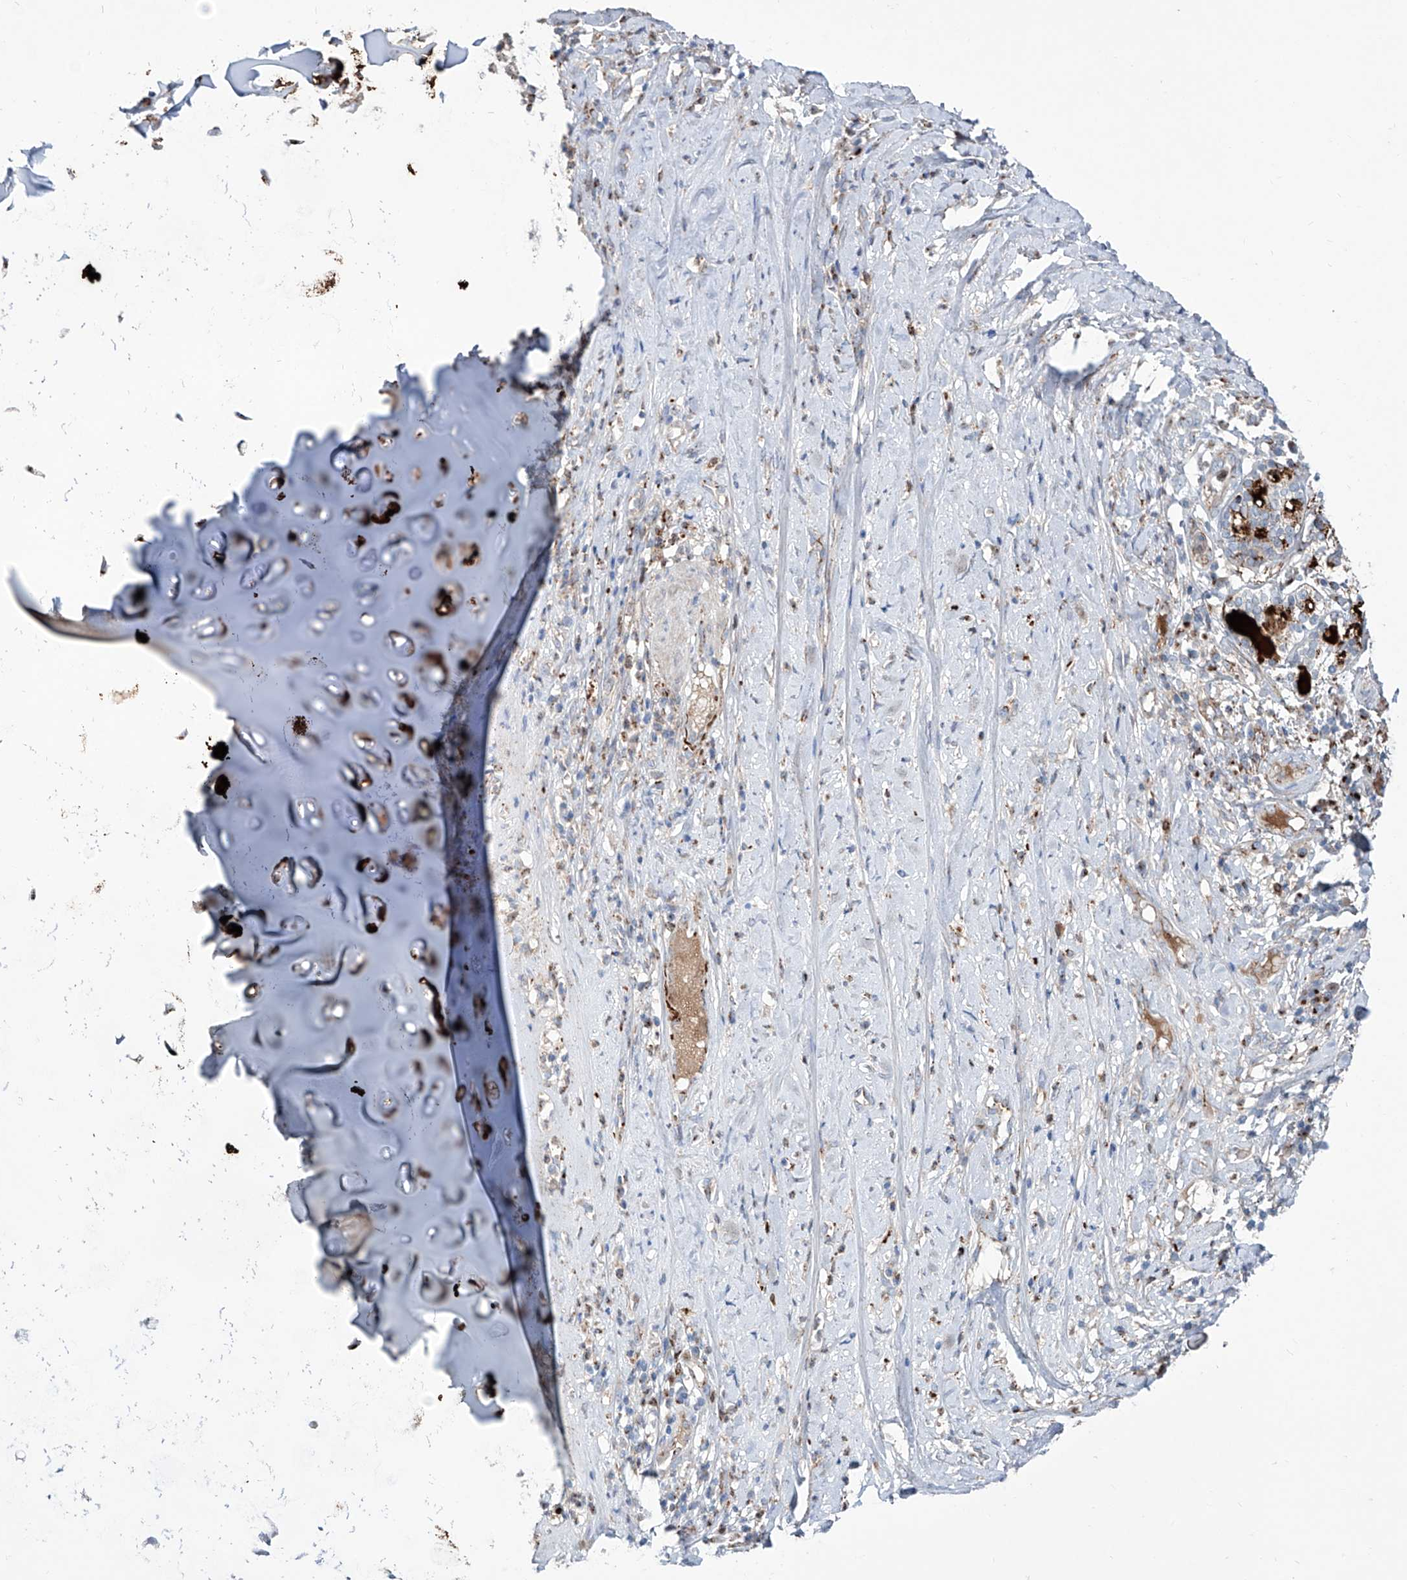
{"staining": {"intensity": "moderate", "quantity": ">75%", "location": "cytoplasmic/membranous"}, "tissue": "adipose tissue", "cell_type": "Adipocytes", "image_type": "normal", "snomed": [{"axis": "morphology", "description": "Normal tissue, NOS"}, {"axis": "morphology", "description": "Basal cell carcinoma"}, {"axis": "topography", "description": "Cartilage tissue"}, {"axis": "topography", "description": "Nasopharynx"}, {"axis": "topography", "description": "Oral tissue"}], "caption": "This photomicrograph demonstrates IHC staining of normal human adipose tissue, with medium moderate cytoplasmic/membranous expression in about >75% of adipocytes.", "gene": "CDH5", "patient": {"sex": "female", "age": 77}}